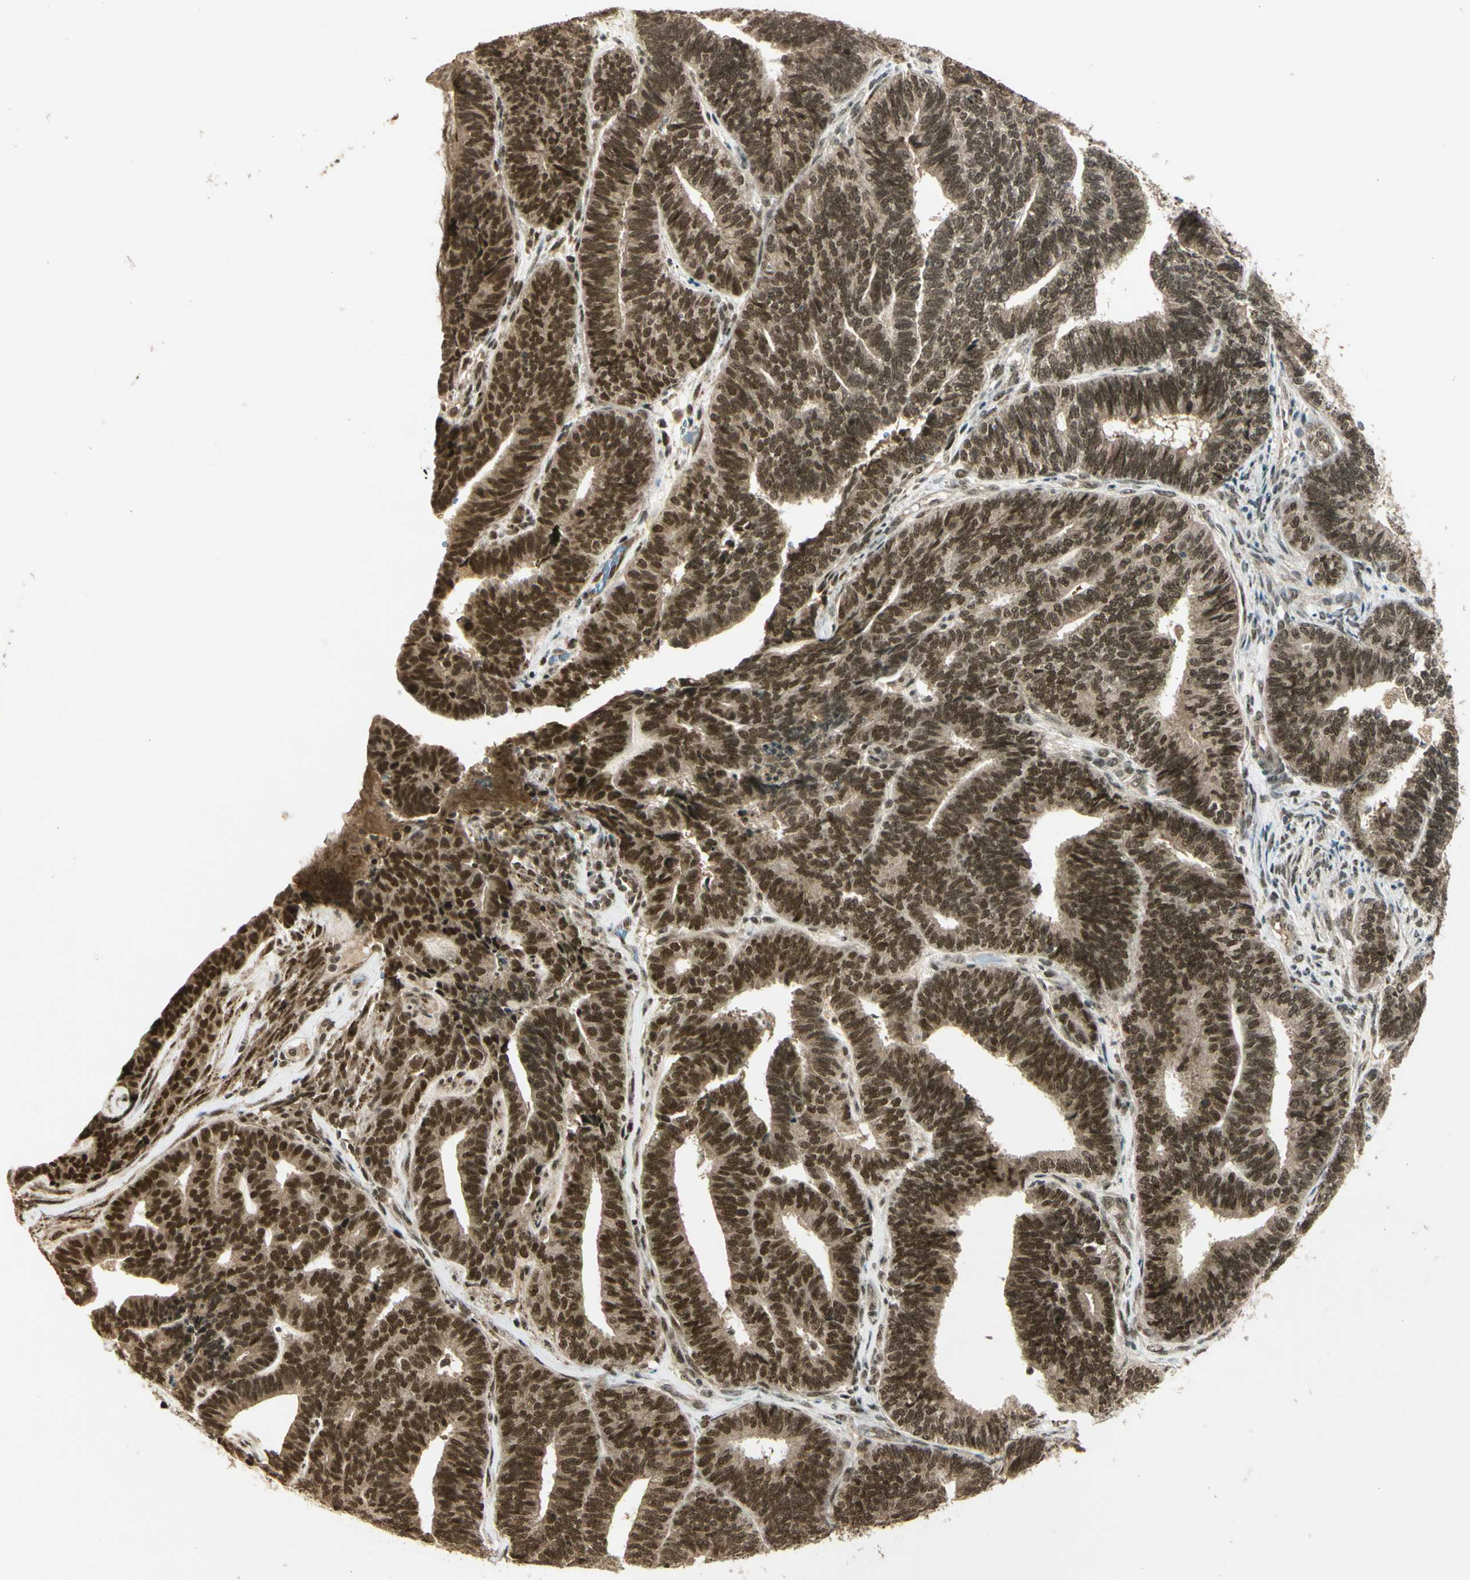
{"staining": {"intensity": "strong", "quantity": ">75%", "location": "cytoplasmic/membranous,nuclear"}, "tissue": "endometrial cancer", "cell_type": "Tumor cells", "image_type": "cancer", "snomed": [{"axis": "morphology", "description": "Adenocarcinoma, NOS"}, {"axis": "topography", "description": "Endometrium"}], "caption": "IHC staining of endometrial cancer (adenocarcinoma), which exhibits high levels of strong cytoplasmic/membranous and nuclear expression in about >75% of tumor cells indicating strong cytoplasmic/membranous and nuclear protein staining. The staining was performed using DAB (brown) for protein detection and nuclei were counterstained in hematoxylin (blue).", "gene": "ZNF135", "patient": {"sex": "female", "age": 70}}